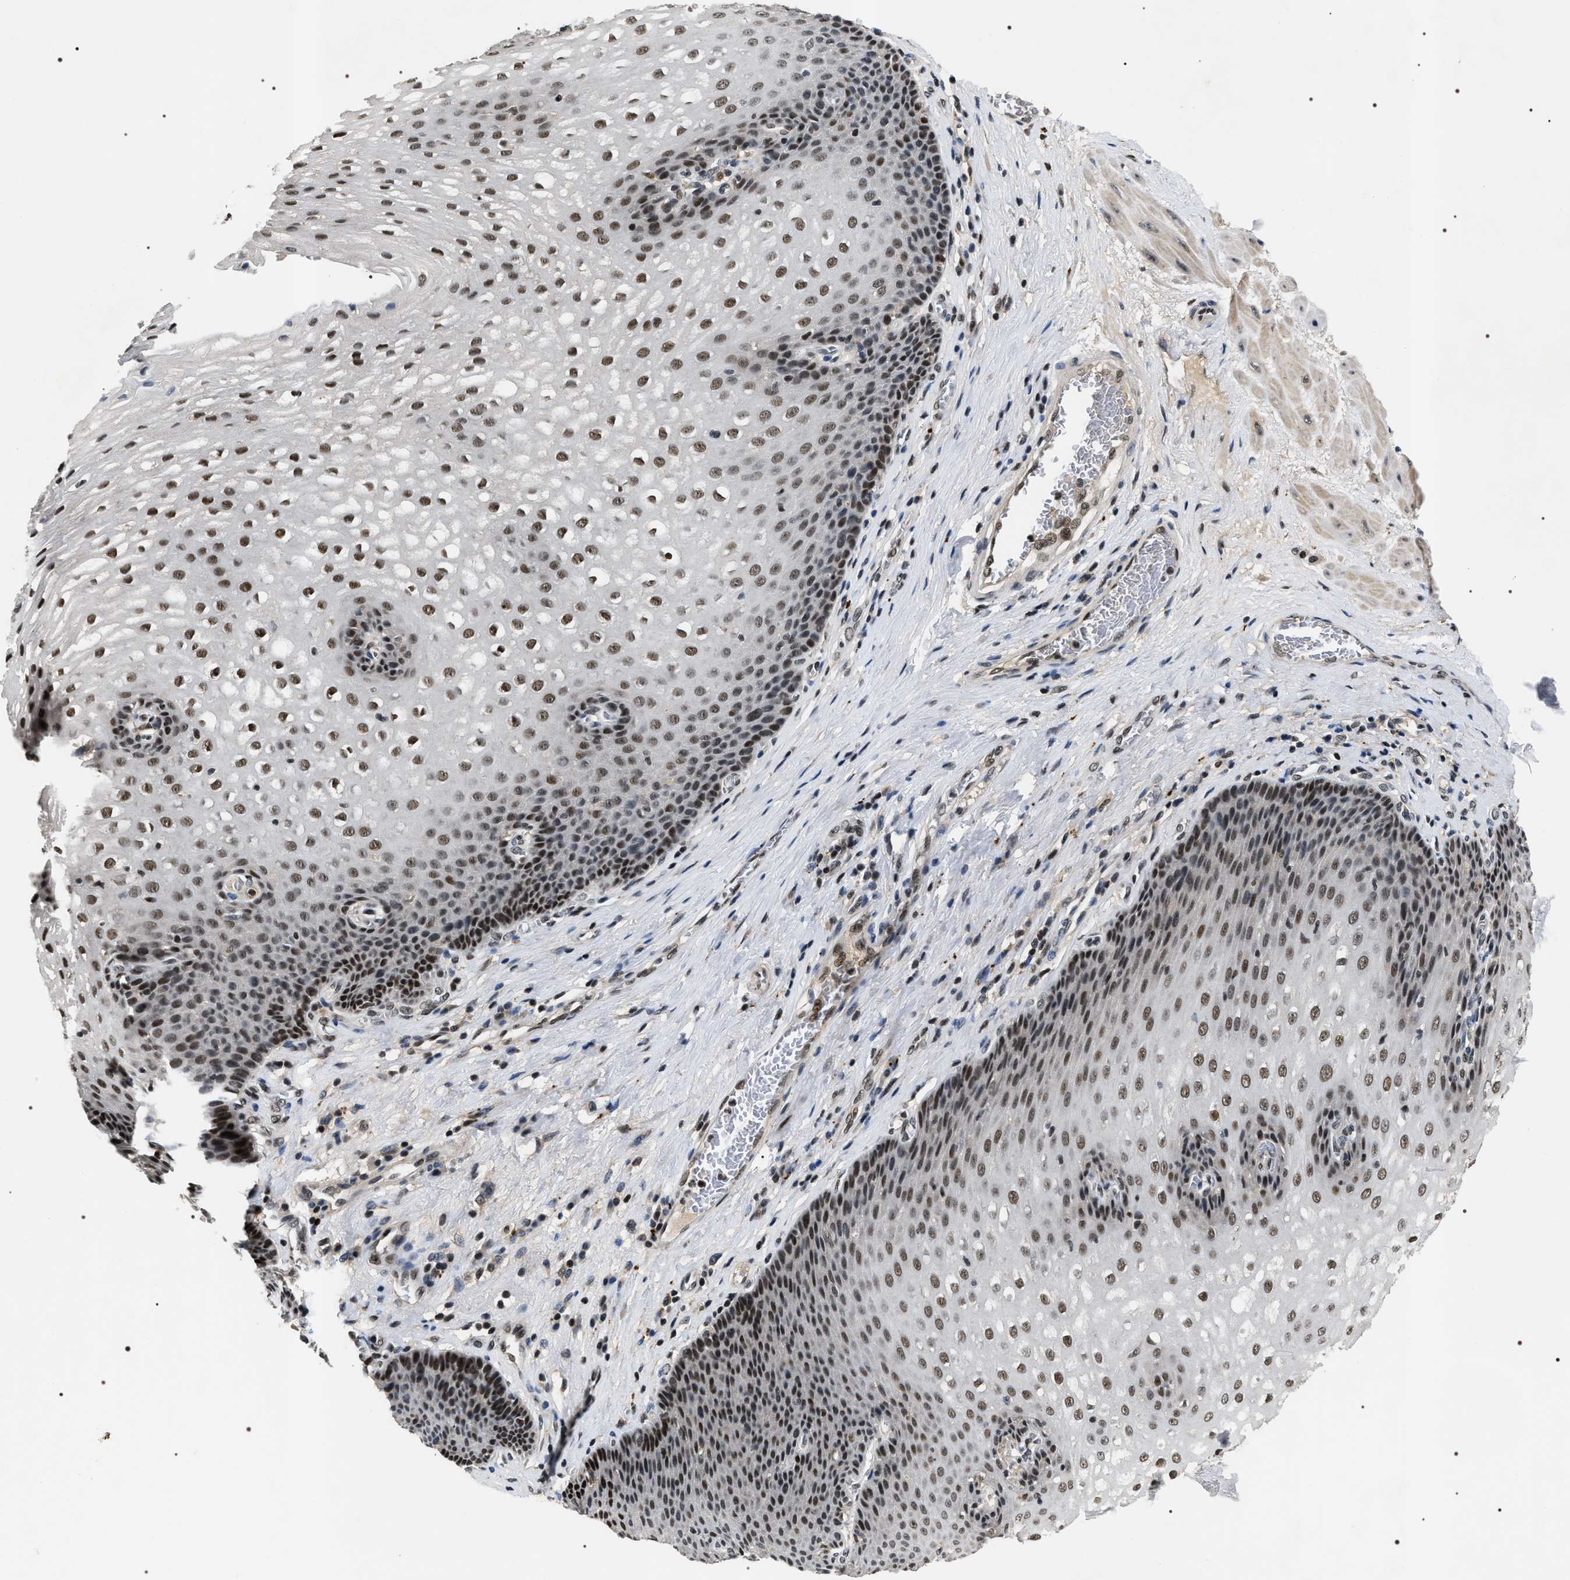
{"staining": {"intensity": "moderate", "quantity": ">75%", "location": "nuclear"}, "tissue": "esophagus", "cell_type": "Squamous epithelial cells", "image_type": "normal", "snomed": [{"axis": "morphology", "description": "Normal tissue, NOS"}, {"axis": "topography", "description": "Esophagus"}], "caption": "IHC of unremarkable human esophagus shows medium levels of moderate nuclear staining in approximately >75% of squamous epithelial cells. Nuclei are stained in blue.", "gene": "C7orf25", "patient": {"sex": "male", "age": 48}}